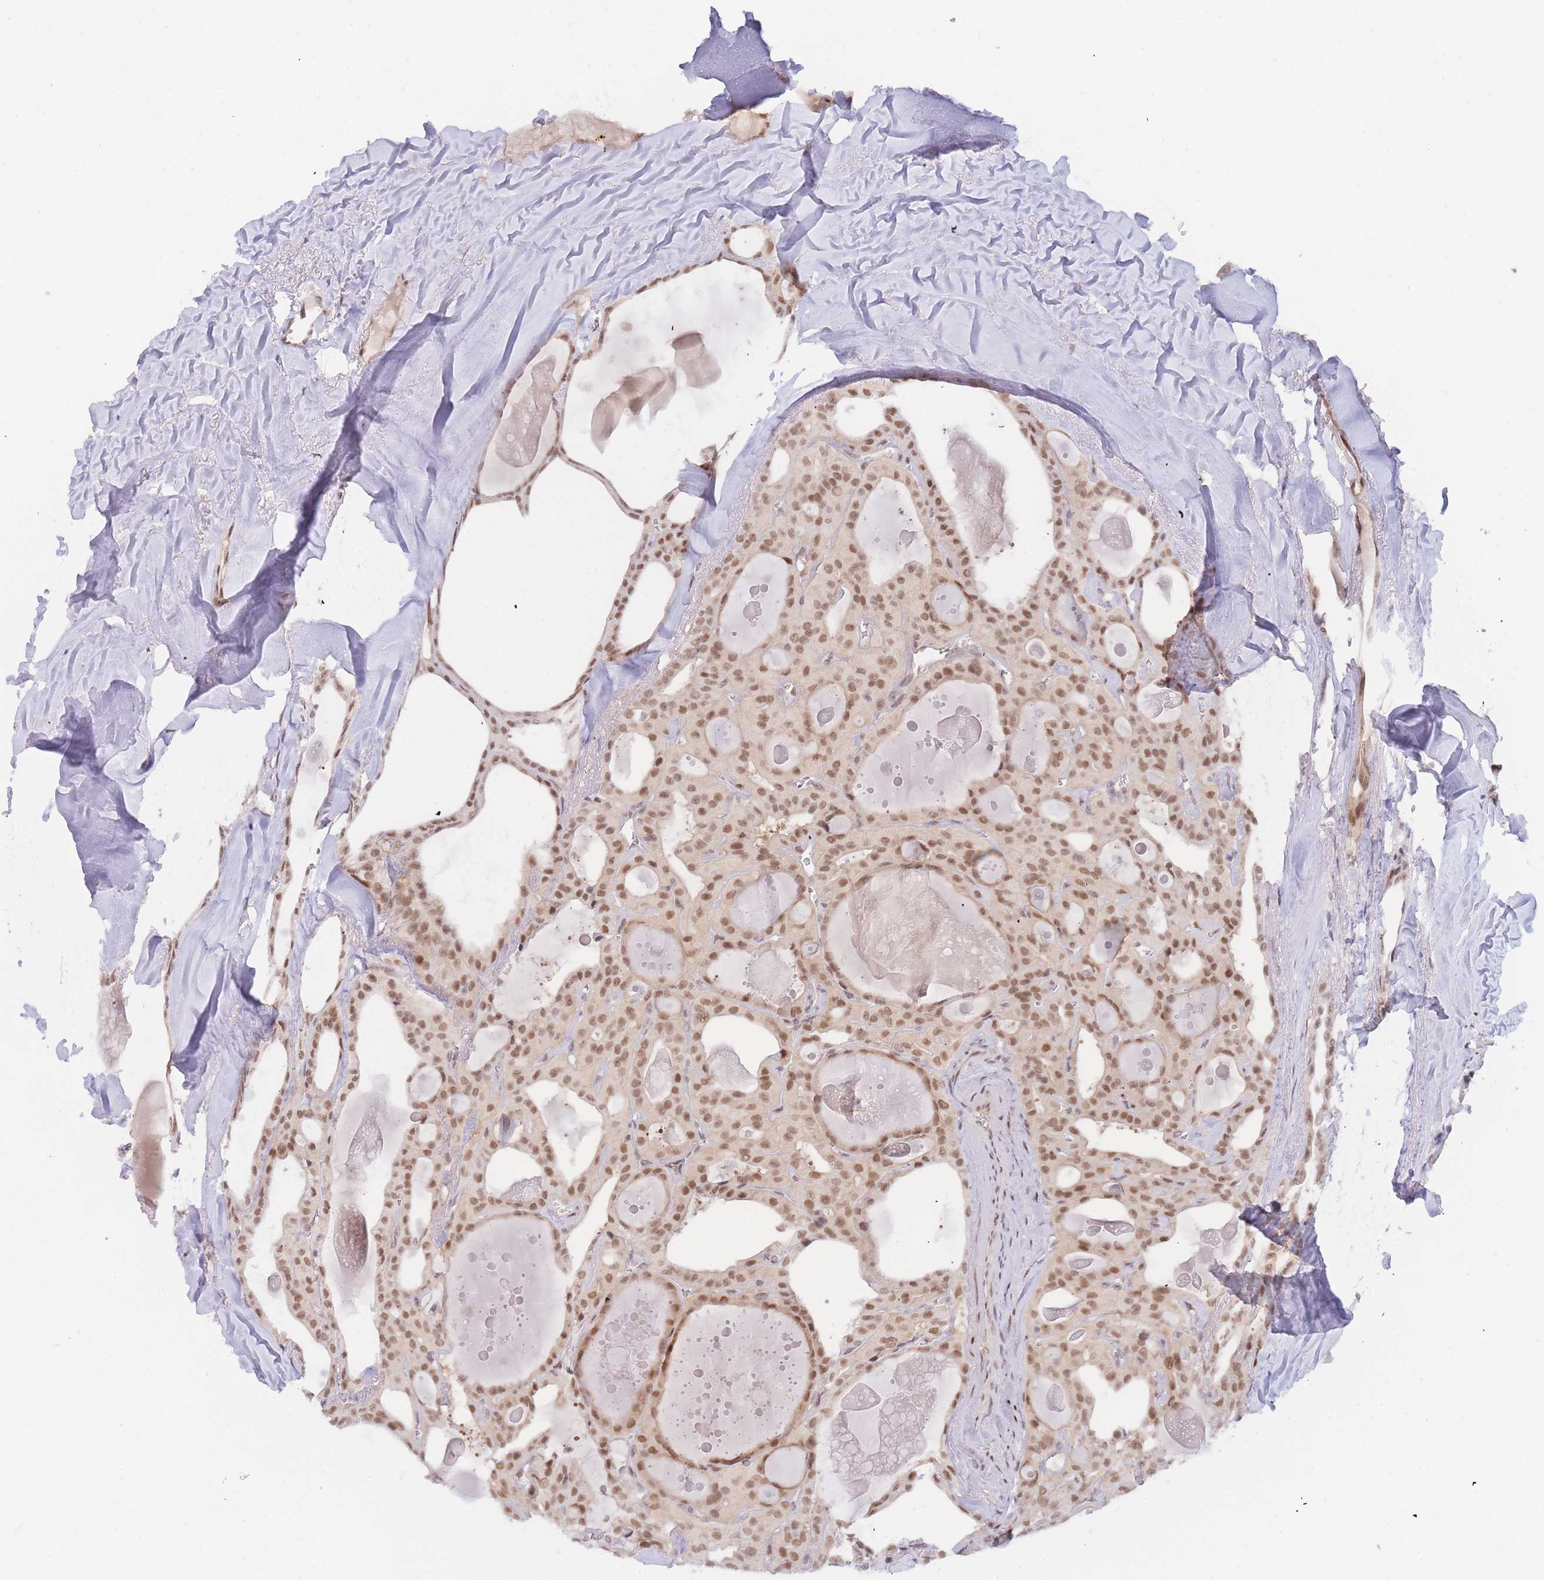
{"staining": {"intensity": "moderate", "quantity": ">75%", "location": "nuclear"}, "tissue": "thyroid cancer", "cell_type": "Tumor cells", "image_type": "cancer", "snomed": [{"axis": "morphology", "description": "Papillary adenocarcinoma, NOS"}, {"axis": "topography", "description": "Thyroid gland"}], "caption": "DAB (3,3'-diaminobenzidine) immunohistochemical staining of human thyroid cancer (papillary adenocarcinoma) demonstrates moderate nuclear protein positivity in approximately >75% of tumor cells. Nuclei are stained in blue.", "gene": "DEAF1", "patient": {"sex": "male", "age": 52}}